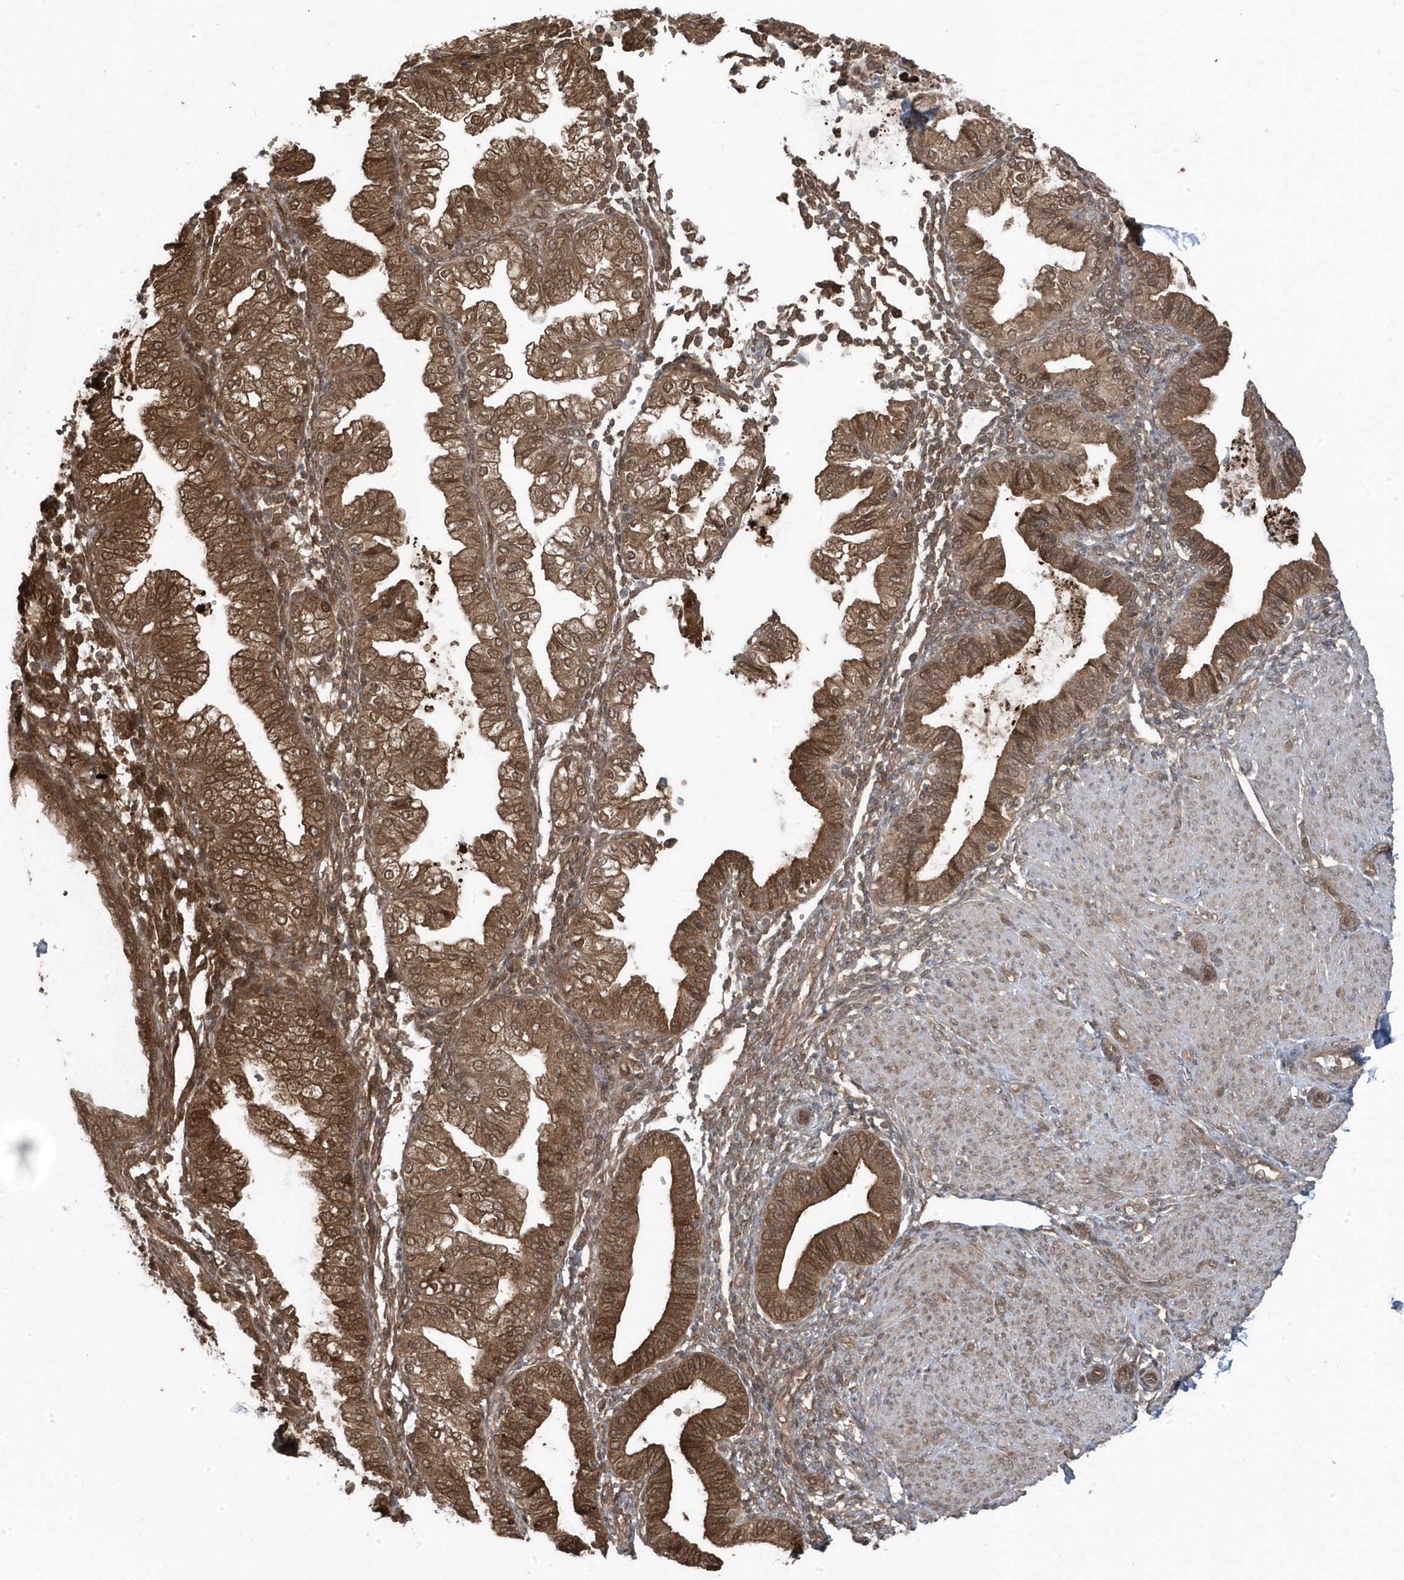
{"staining": {"intensity": "moderate", "quantity": "25%-75%", "location": "cytoplasmic/membranous"}, "tissue": "endometrium", "cell_type": "Cells in endometrial stroma", "image_type": "normal", "snomed": [{"axis": "morphology", "description": "Normal tissue, NOS"}, {"axis": "topography", "description": "Endometrium"}], "caption": "Immunohistochemistry photomicrograph of normal endometrium: human endometrium stained using immunohistochemistry displays medium levels of moderate protein expression localized specifically in the cytoplasmic/membranous of cells in endometrial stroma, appearing as a cytoplasmic/membranous brown color.", "gene": "MAPK1IP1L", "patient": {"sex": "female", "age": 53}}